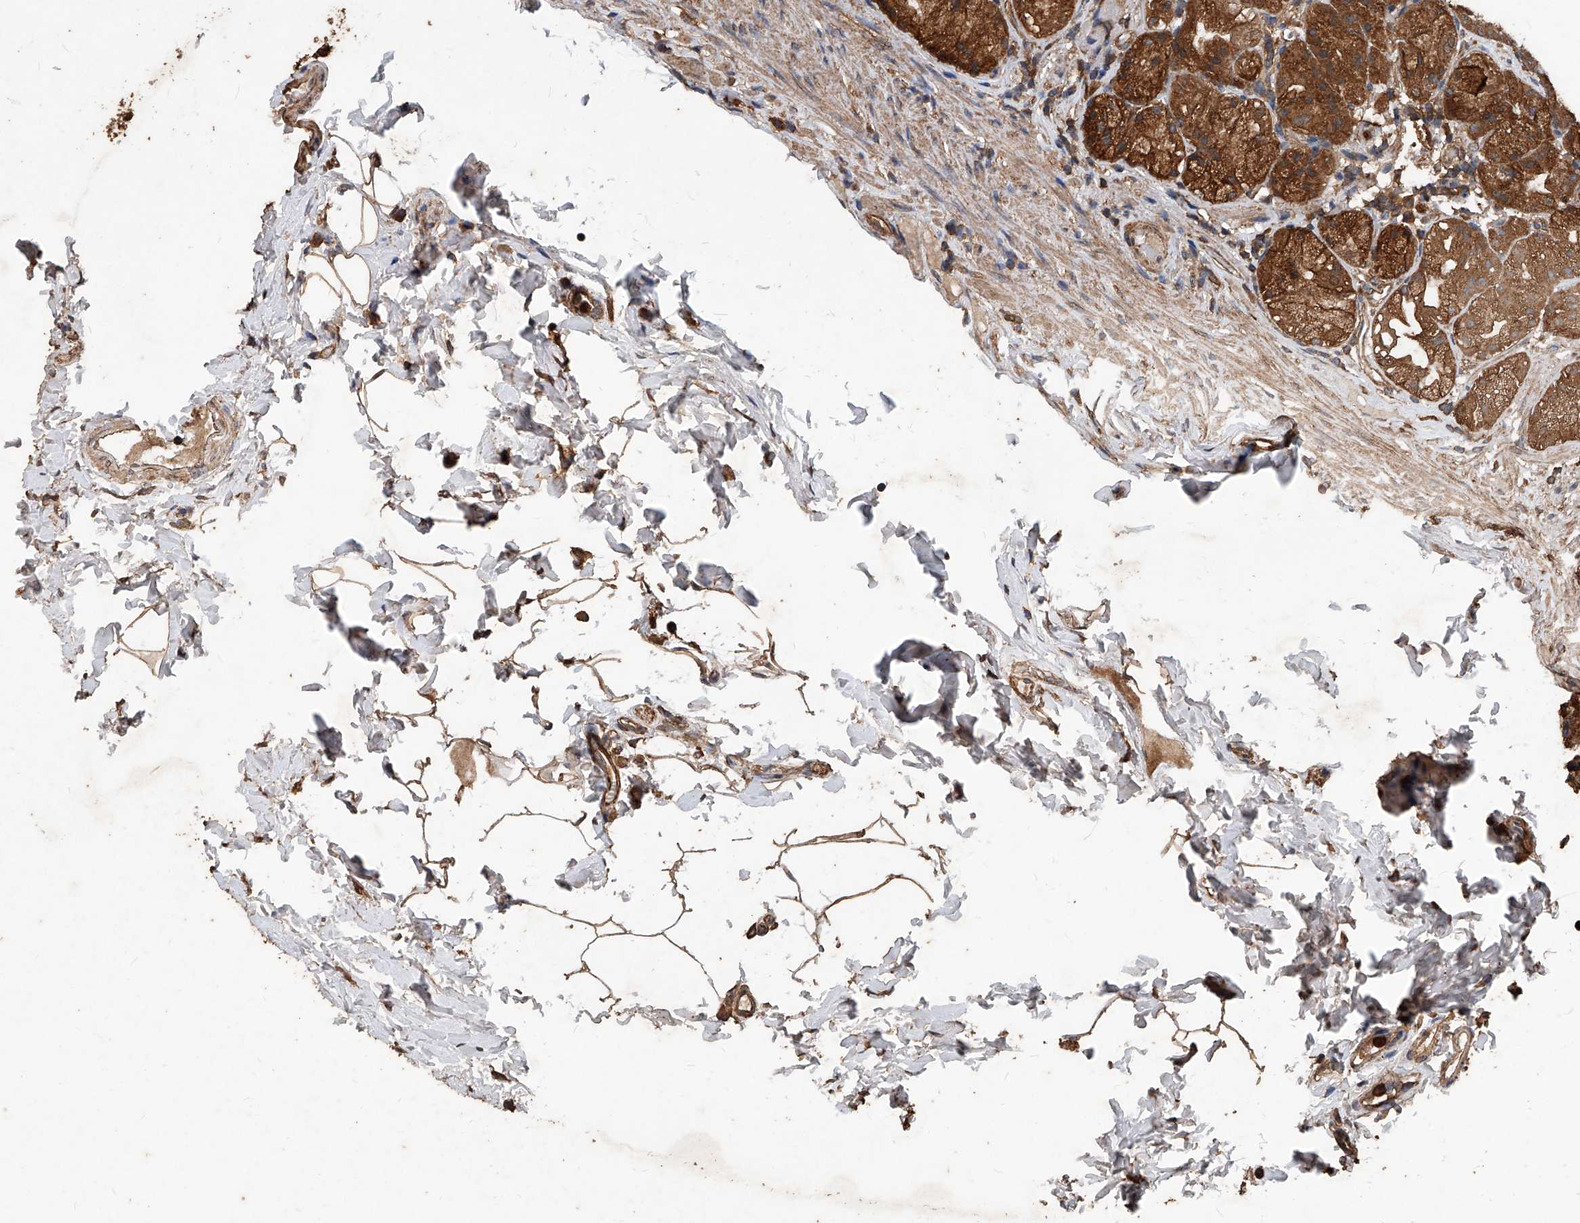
{"staining": {"intensity": "strong", "quantity": ">75%", "location": "cytoplasmic/membranous"}, "tissue": "stomach", "cell_type": "Glandular cells", "image_type": "normal", "snomed": [{"axis": "morphology", "description": "Normal tissue, NOS"}, {"axis": "topography", "description": "Stomach, upper"}], "caption": "Immunohistochemical staining of unremarkable human stomach demonstrates >75% levels of strong cytoplasmic/membranous protein expression in approximately >75% of glandular cells.", "gene": "UCP2", "patient": {"sex": "male", "age": 68}}